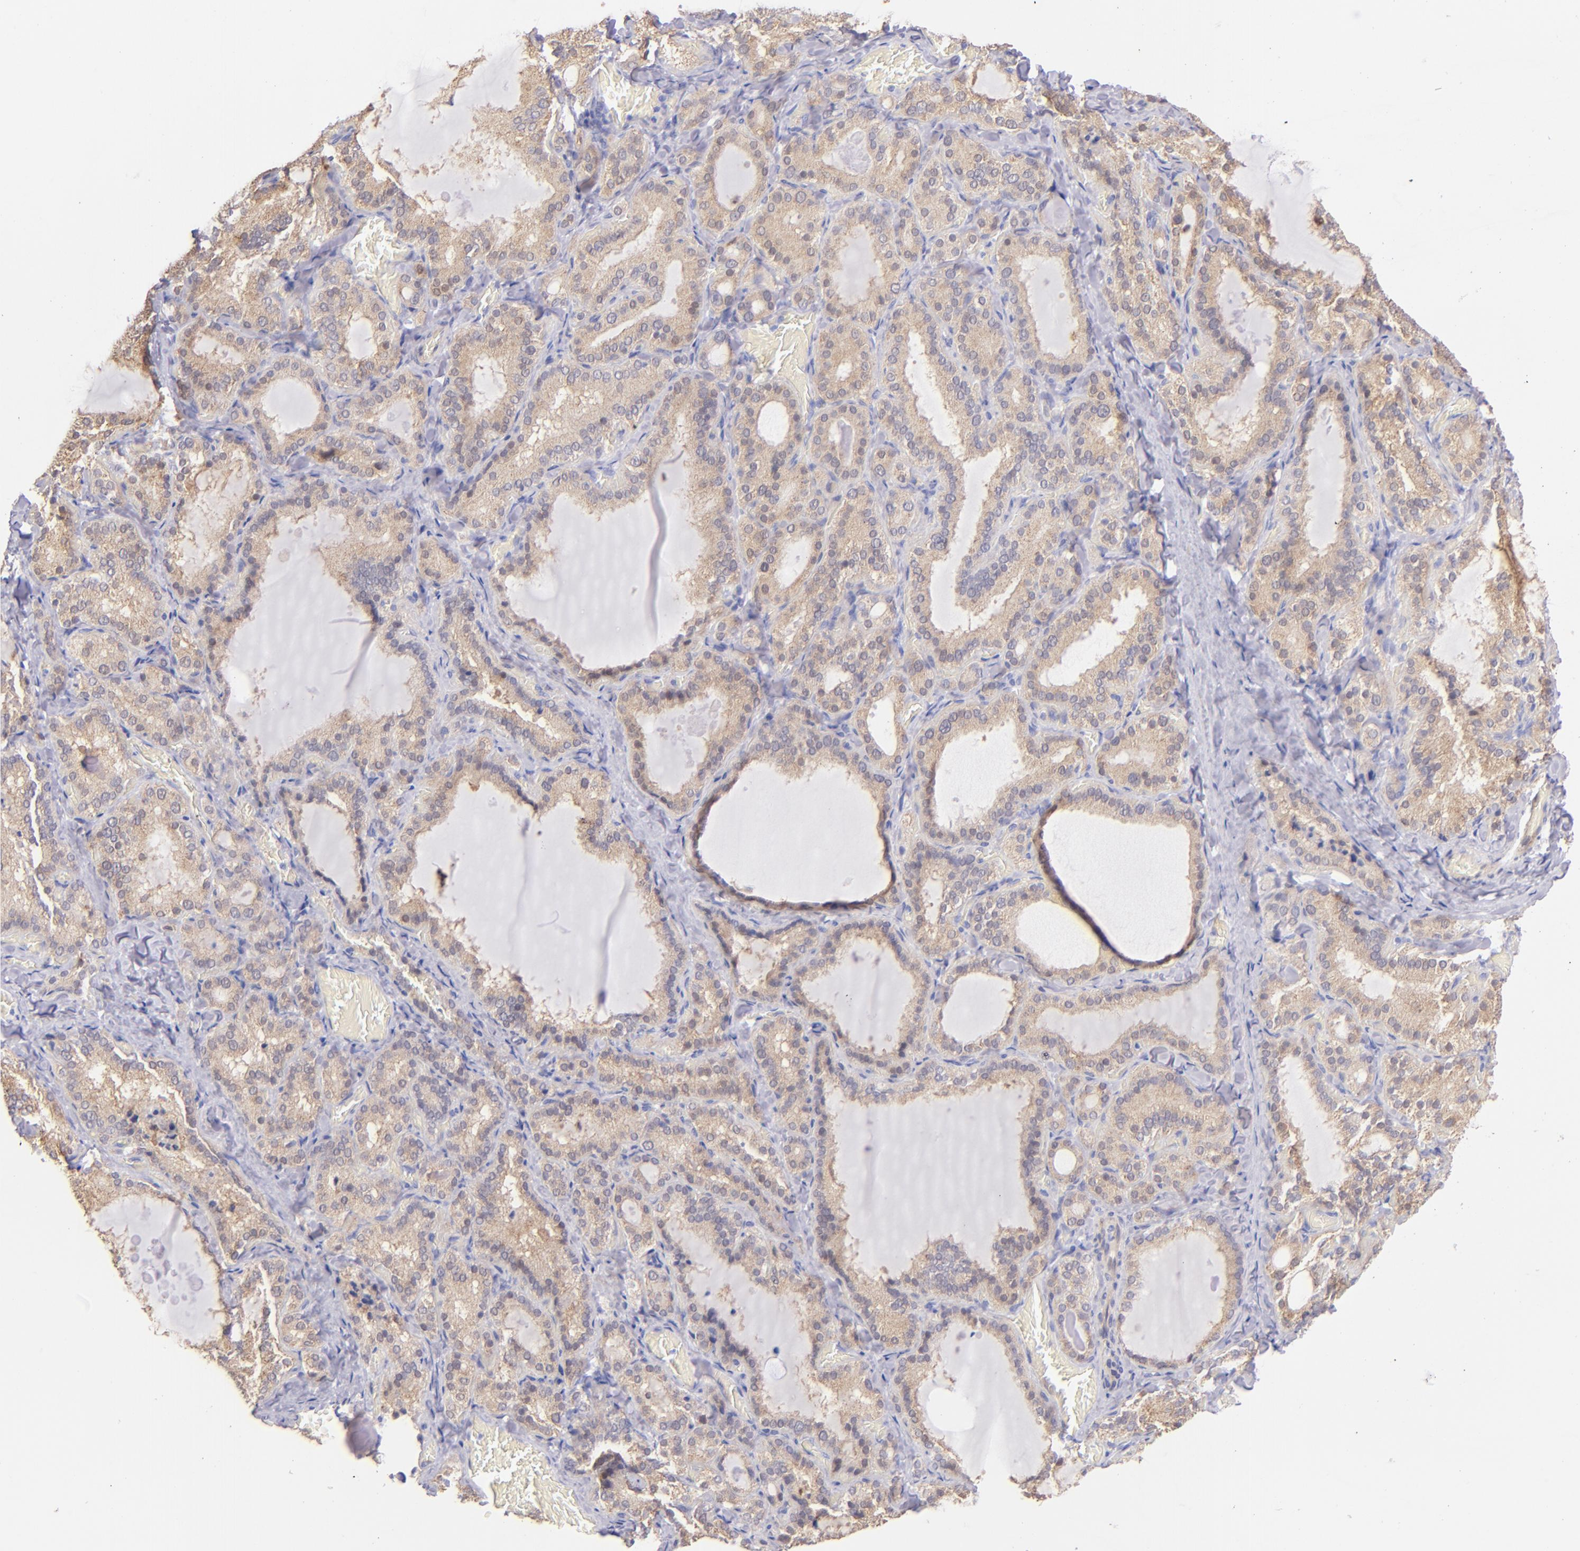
{"staining": {"intensity": "weak", "quantity": ">75%", "location": "cytoplasmic/membranous"}, "tissue": "thyroid gland", "cell_type": "Glandular cells", "image_type": "normal", "snomed": [{"axis": "morphology", "description": "Normal tissue, NOS"}, {"axis": "topography", "description": "Thyroid gland"}], "caption": "IHC of normal human thyroid gland demonstrates low levels of weak cytoplasmic/membranous staining in about >75% of glandular cells. IHC stains the protein of interest in brown and the nuclei are stained blue.", "gene": "SH2D4A", "patient": {"sex": "female", "age": 33}}